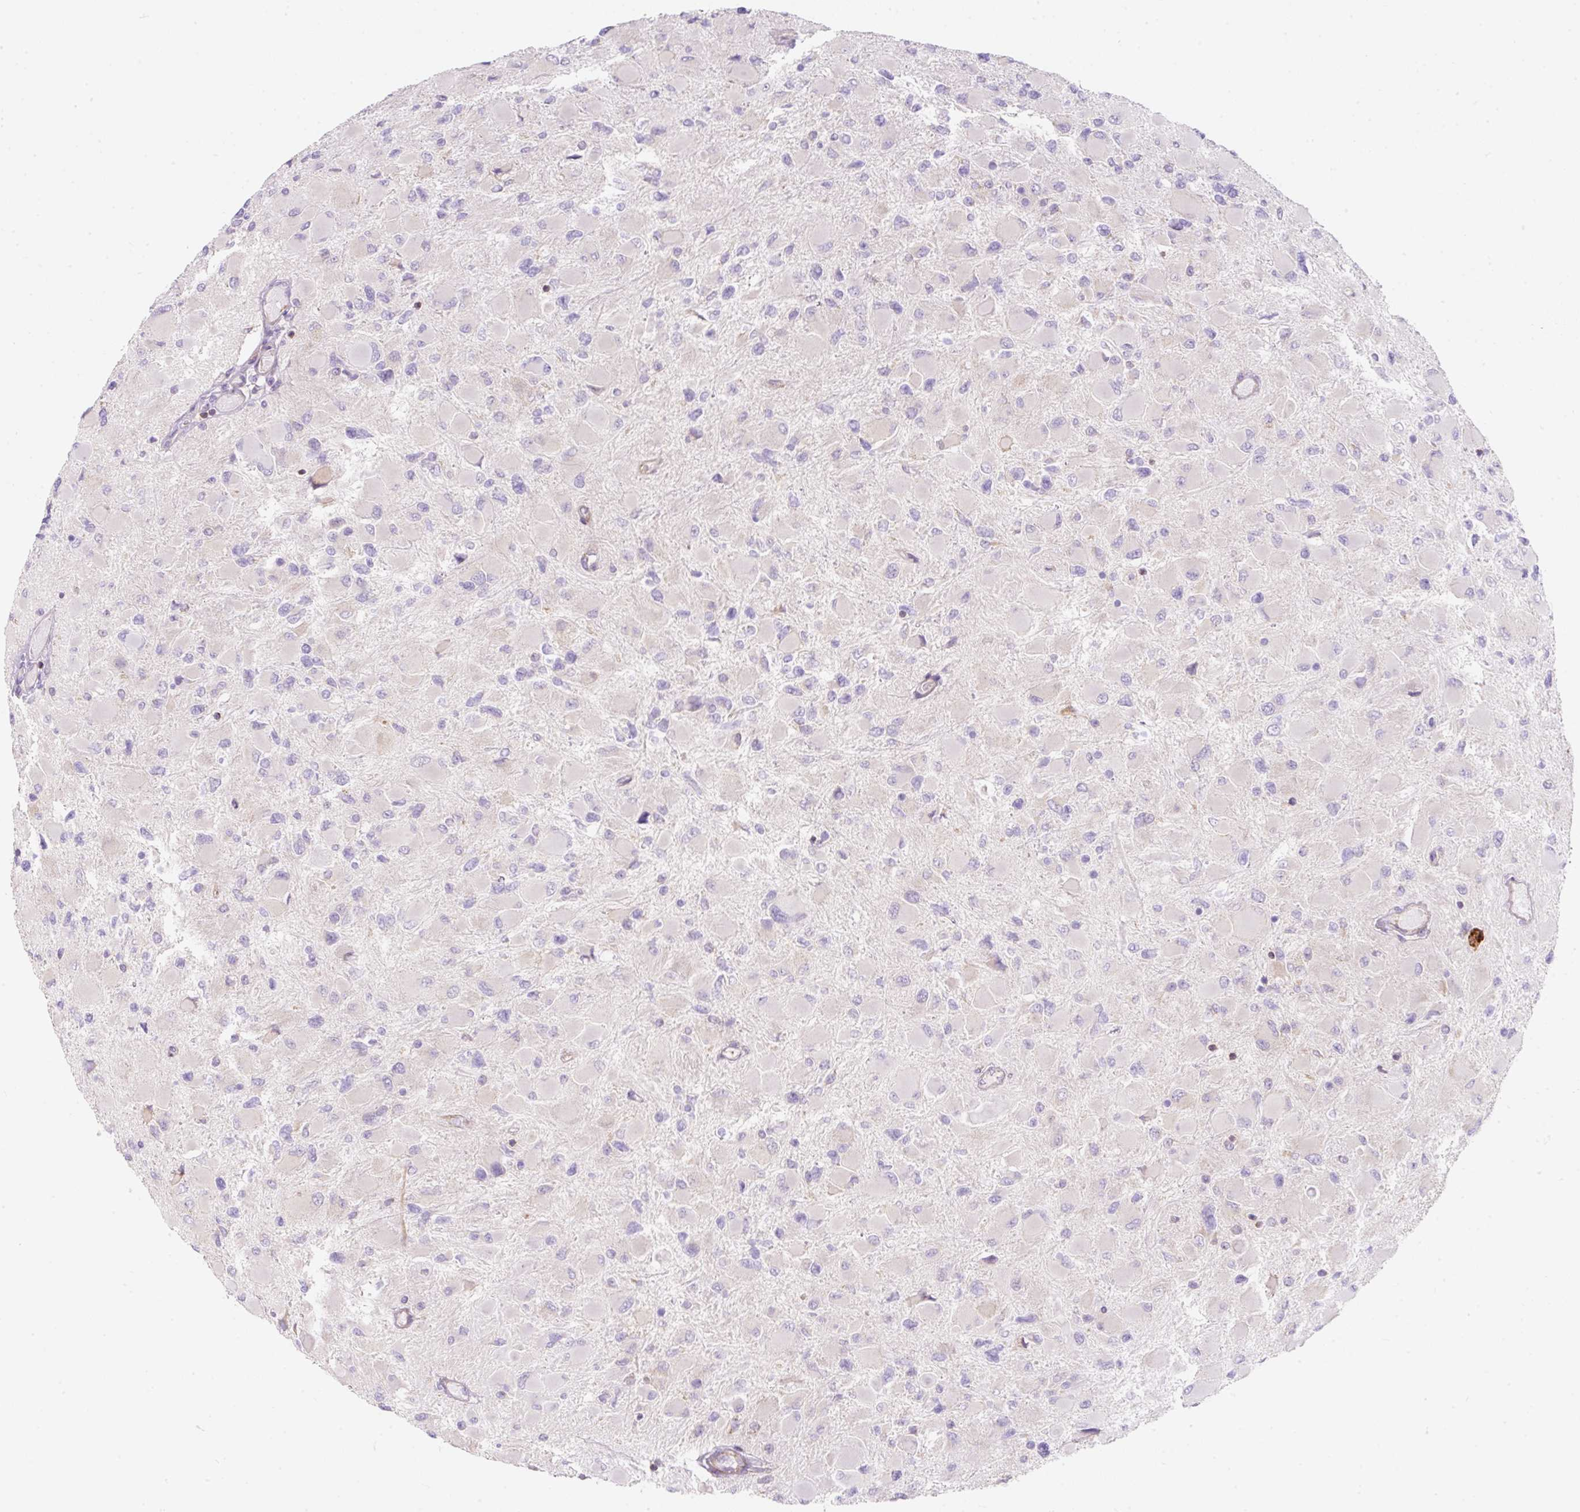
{"staining": {"intensity": "negative", "quantity": "none", "location": "none"}, "tissue": "glioma", "cell_type": "Tumor cells", "image_type": "cancer", "snomed": [{"axis": "morphology", "description": "Glioma, malignant, High grade"}, {"axis": "topography", "description": "Cerebral cortex"}], "caption": "High-grade glioma (malignant) stained for a protein using immunohistochemistry (IHC) exhibits no staining tumor cells.", "gene": "ERAP2", "patient": {"sex": "female", "age": 36}}